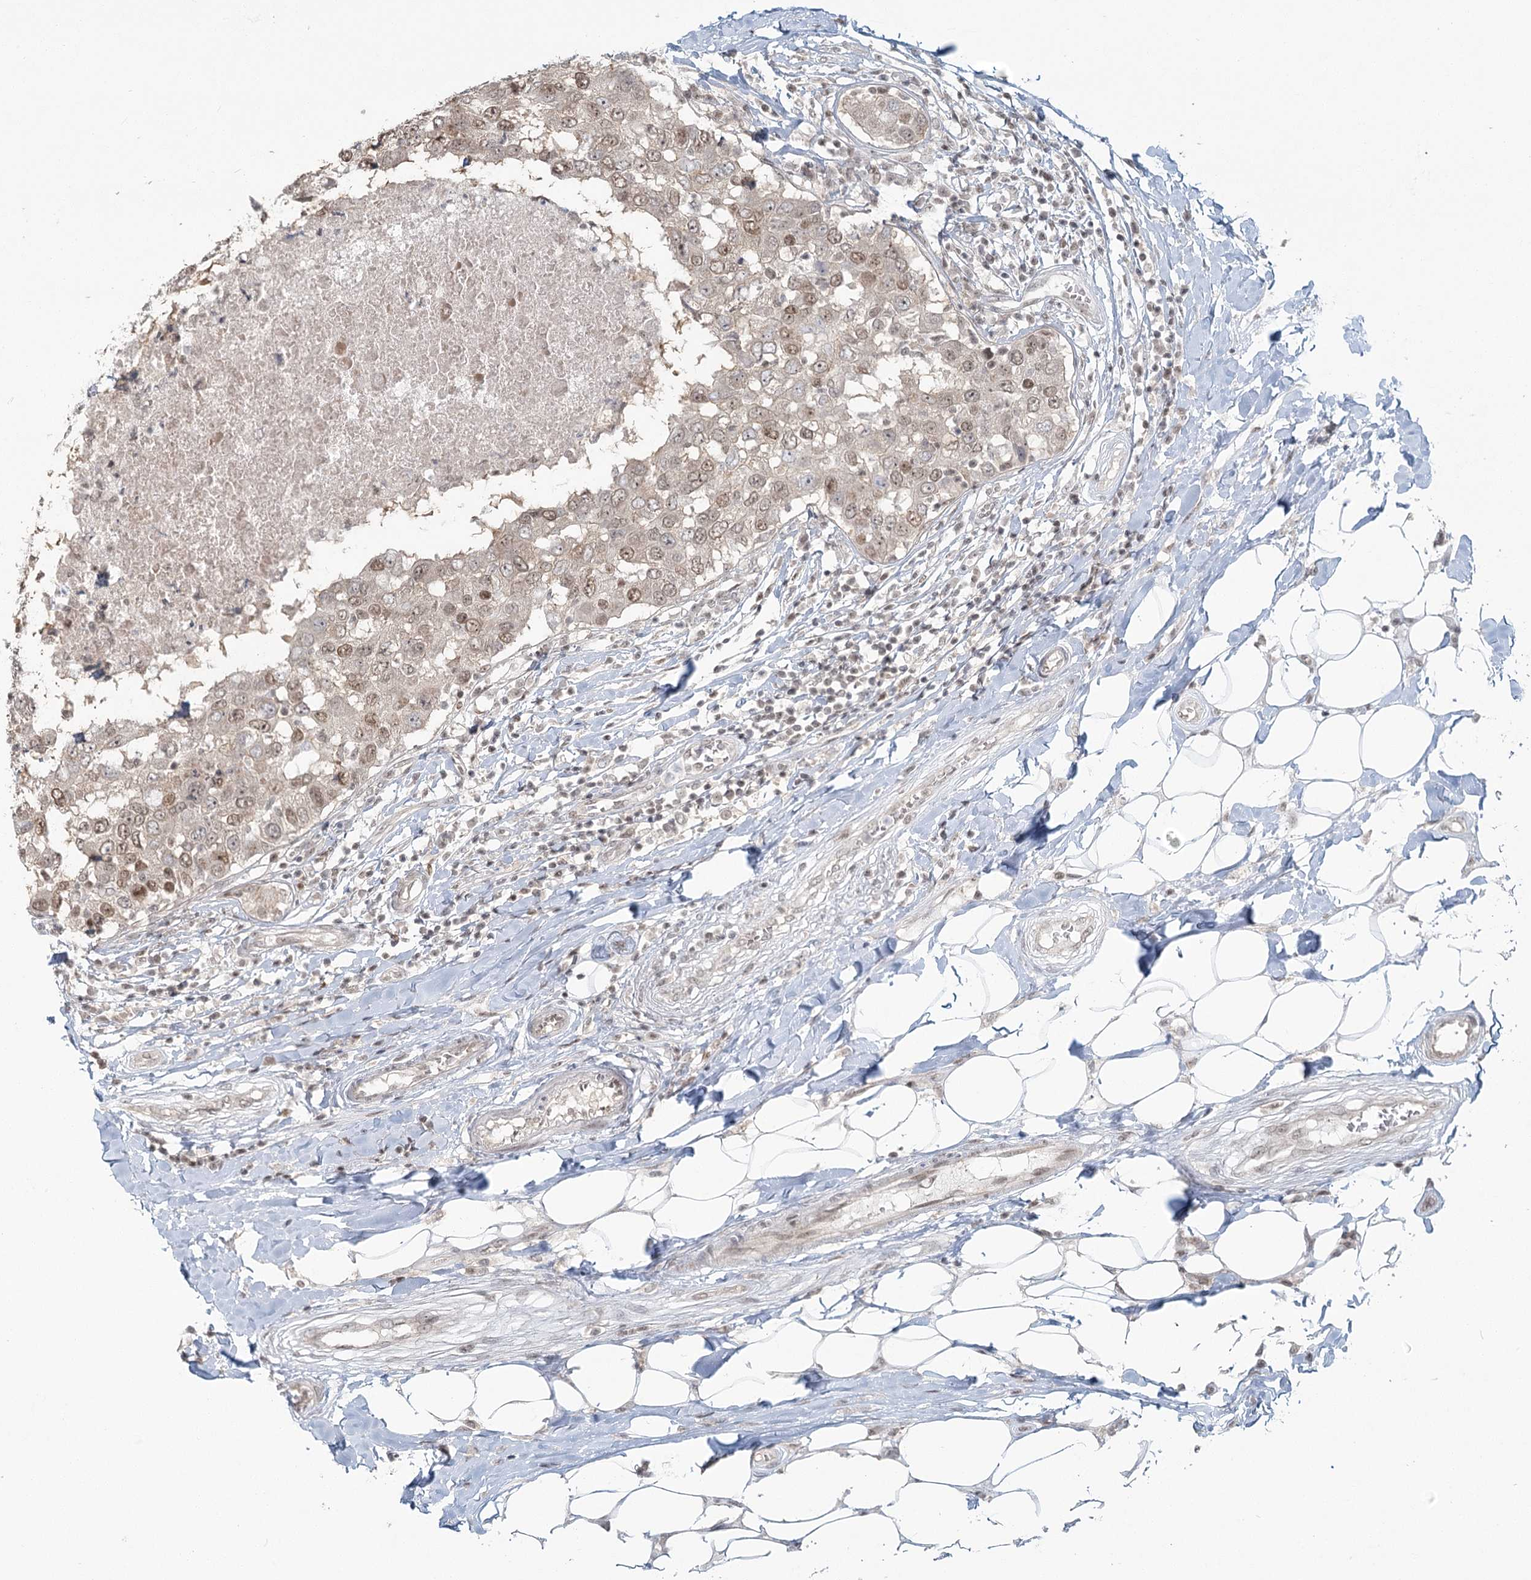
{"staining": {"intensity": "moderate", "quantity": ">75%", "location": "cytoplasmic/membranous,nuclear"}, "tissue": "breast cancer", "cell_type": "Tumor cells", "image_type": "cancer", "snomed": [{"axis": "morphology", "description": "Duct carcinoma"}, {"axis": "topography", "description": "Breast"}], "caption": "This is a micrograph of IHC staining of breast cancer, which shows moderate staining in the cytoplasmic/membranous and nuclear of tumor cells.", "gene": "R3HCC1L", "patient": {"sex": "female", "age": 27}}